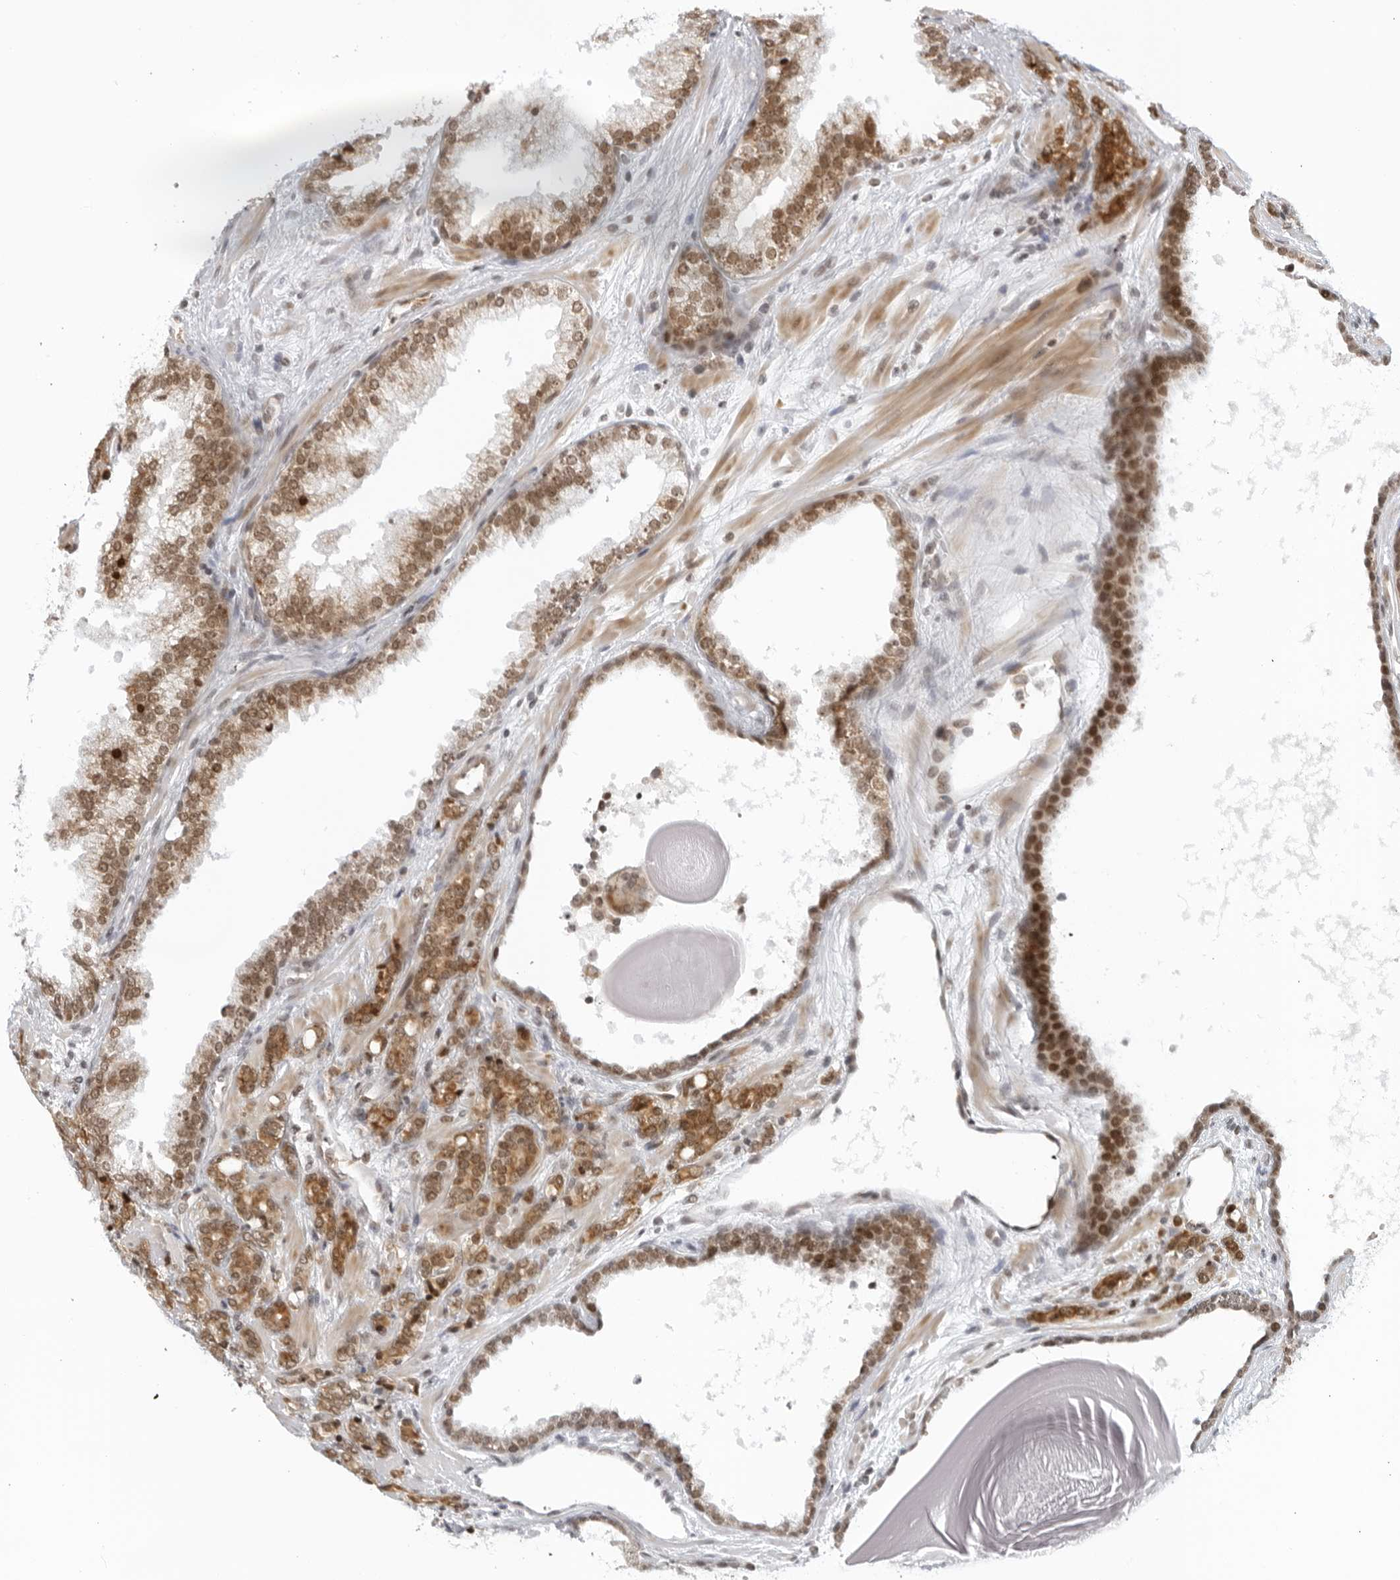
{"staining": {"intensity": "moderate", "quantity": ">75%", "location": "cytoplasmic/membranous,nuclear"}, "tissue": "prostate cancer", "cell_type": "Tumor cells", "image_type": "cancer", "snomed": [{"axis": "morphology", "description": "Adenocarcinoma, High grade"}, {"axis": "topography", "description": "Prostate"}], "caption": "This histopathology image shows immunohistochemistry (IHC) staining of prostate high-grade adenocarcinoma, with medium moderate cytoplasmic/membranous and nuclear staining in approximately >75% of tumor cells.", "gene": "RAB11FIP3", "patient": {"sex": "male", "age": 62}}